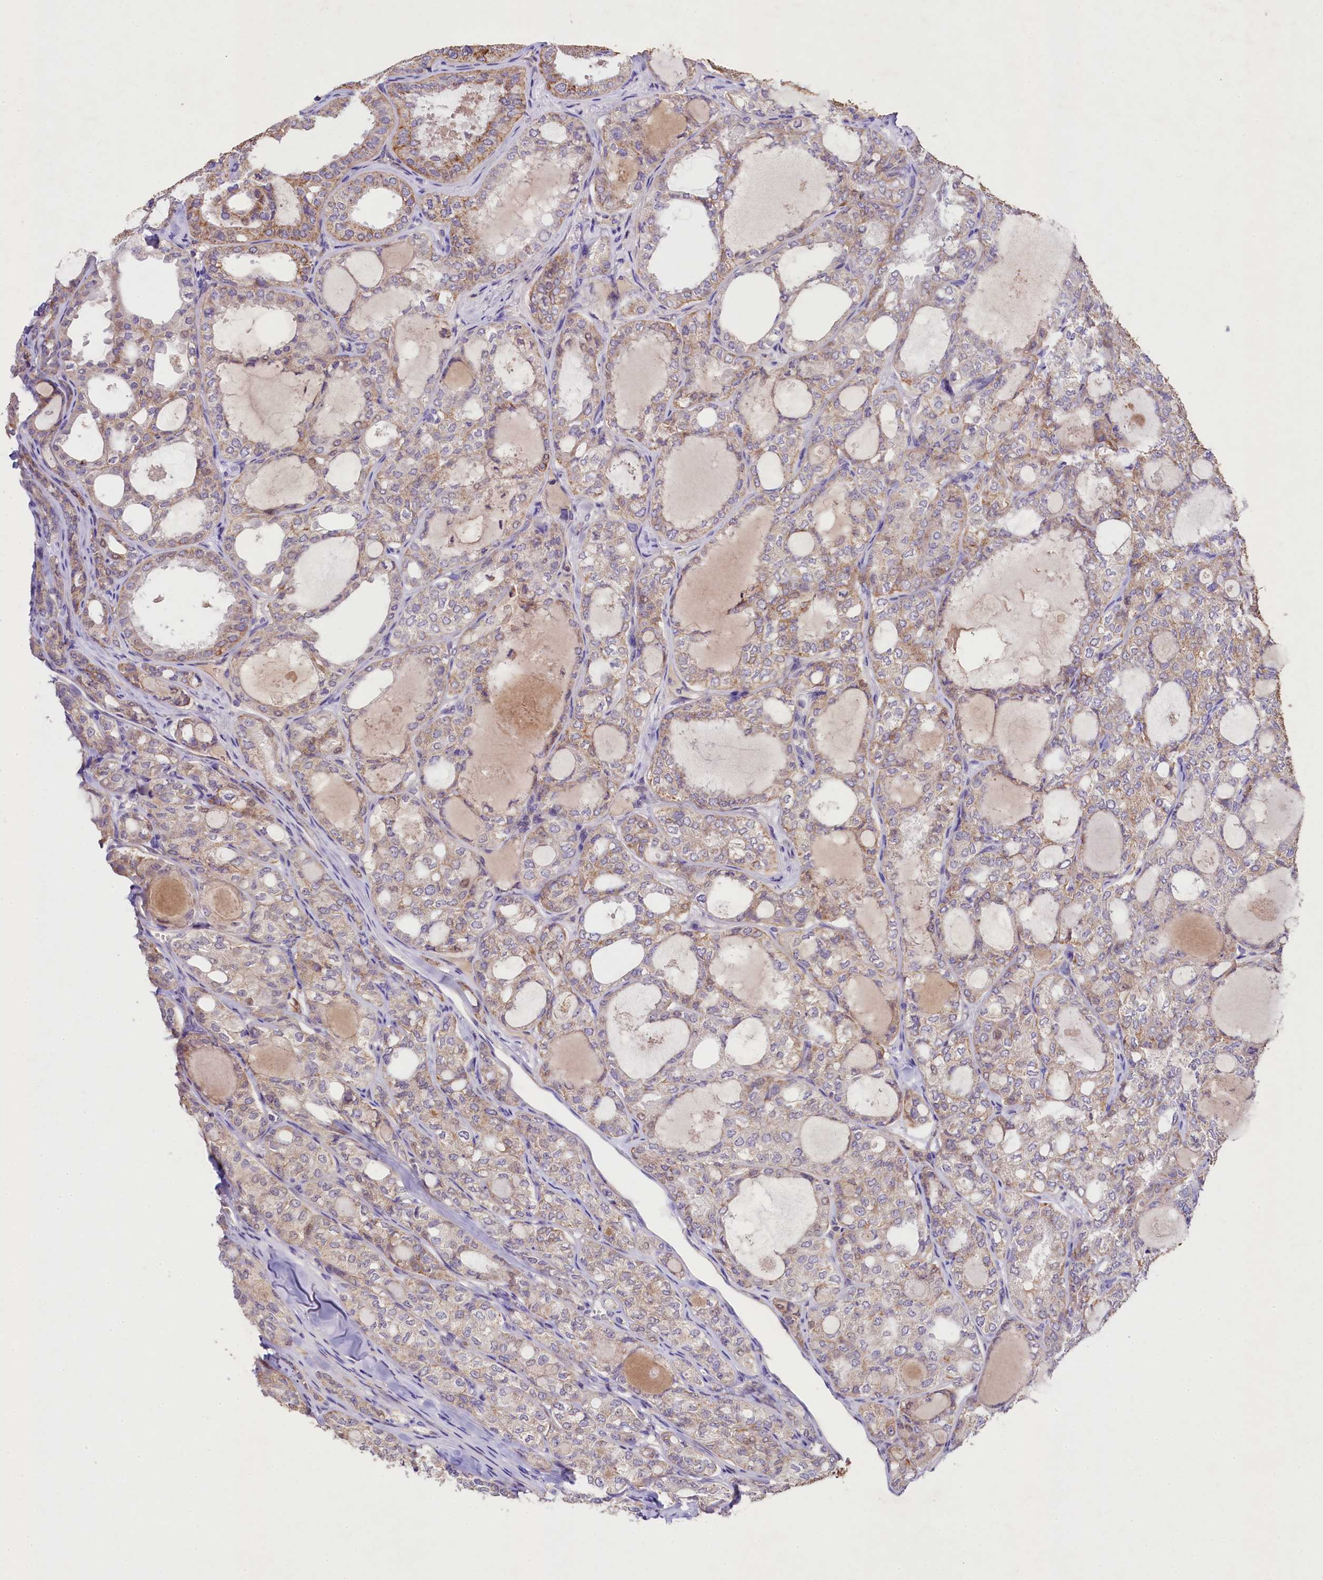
{"staining": {"intensity": "weak", "quantity": "25%-75%", "location": "cytoplasmic/membranous"}, "tissue": "thyroid cancer", "cell_type": "Tumor cells", "image_type": "cancer", "snomed": [{"axis": "morphology", "description": "Follicular adenoma carcinoma, NOS"}, {"axis": "topography", "description": "Thyroid gland"}], "caption": "Weak cytoplasmic/membranous expression is identified in about 25%-75% of tumor cells in follicular adenoma carcinoma (thyroid).", "gene": "FXYD6", "patient": {"sex": "male", "age": 75}}